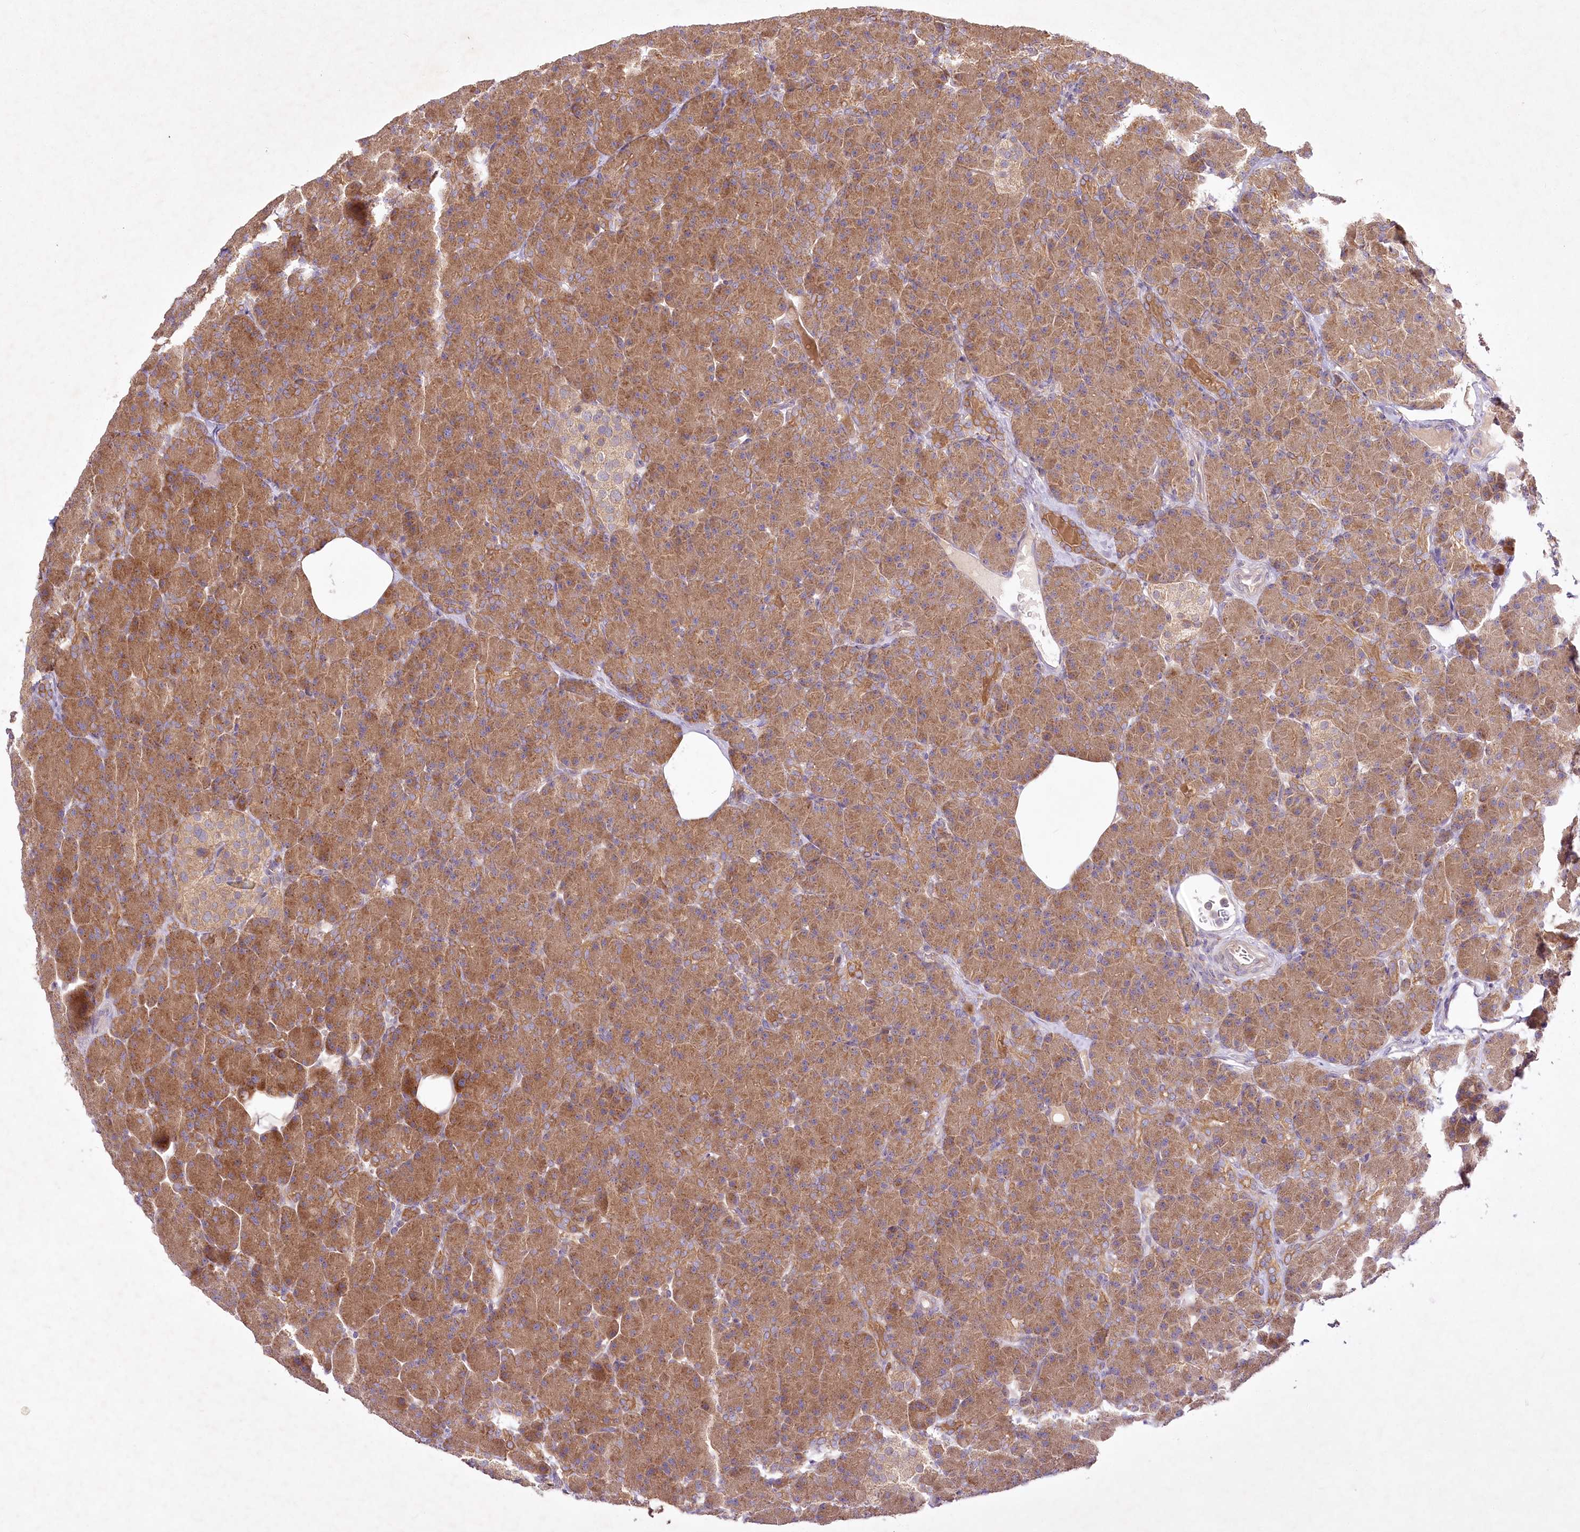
{"staining": {"intensity": "moderate", "quantity": ">75%", "location": "cytoplasmic/membranous"}, "tissue": "pancreas", "cell_type": "Exocrine glandular cells", "image_type": "normal", "snomed": [{"axis": "morphology", "description": "Normal tissue, NOS"}, {"axis": "topography", "description": "Pancreas"}], "caption": "A high-resolution micrograph shows IHC staining of unremarkable pancreas, which demonstrates moderate cytoplasmic/membranous staining in about >75% of exocrine glandular cells. The staining was performed using DAB to visualize the protein expression in brown, while the nuclei were stained in blue with hematoxylin (Magnification: 20x).", "gene": "PYROXD1", "patient": {"sex": "female", "age": 43}}